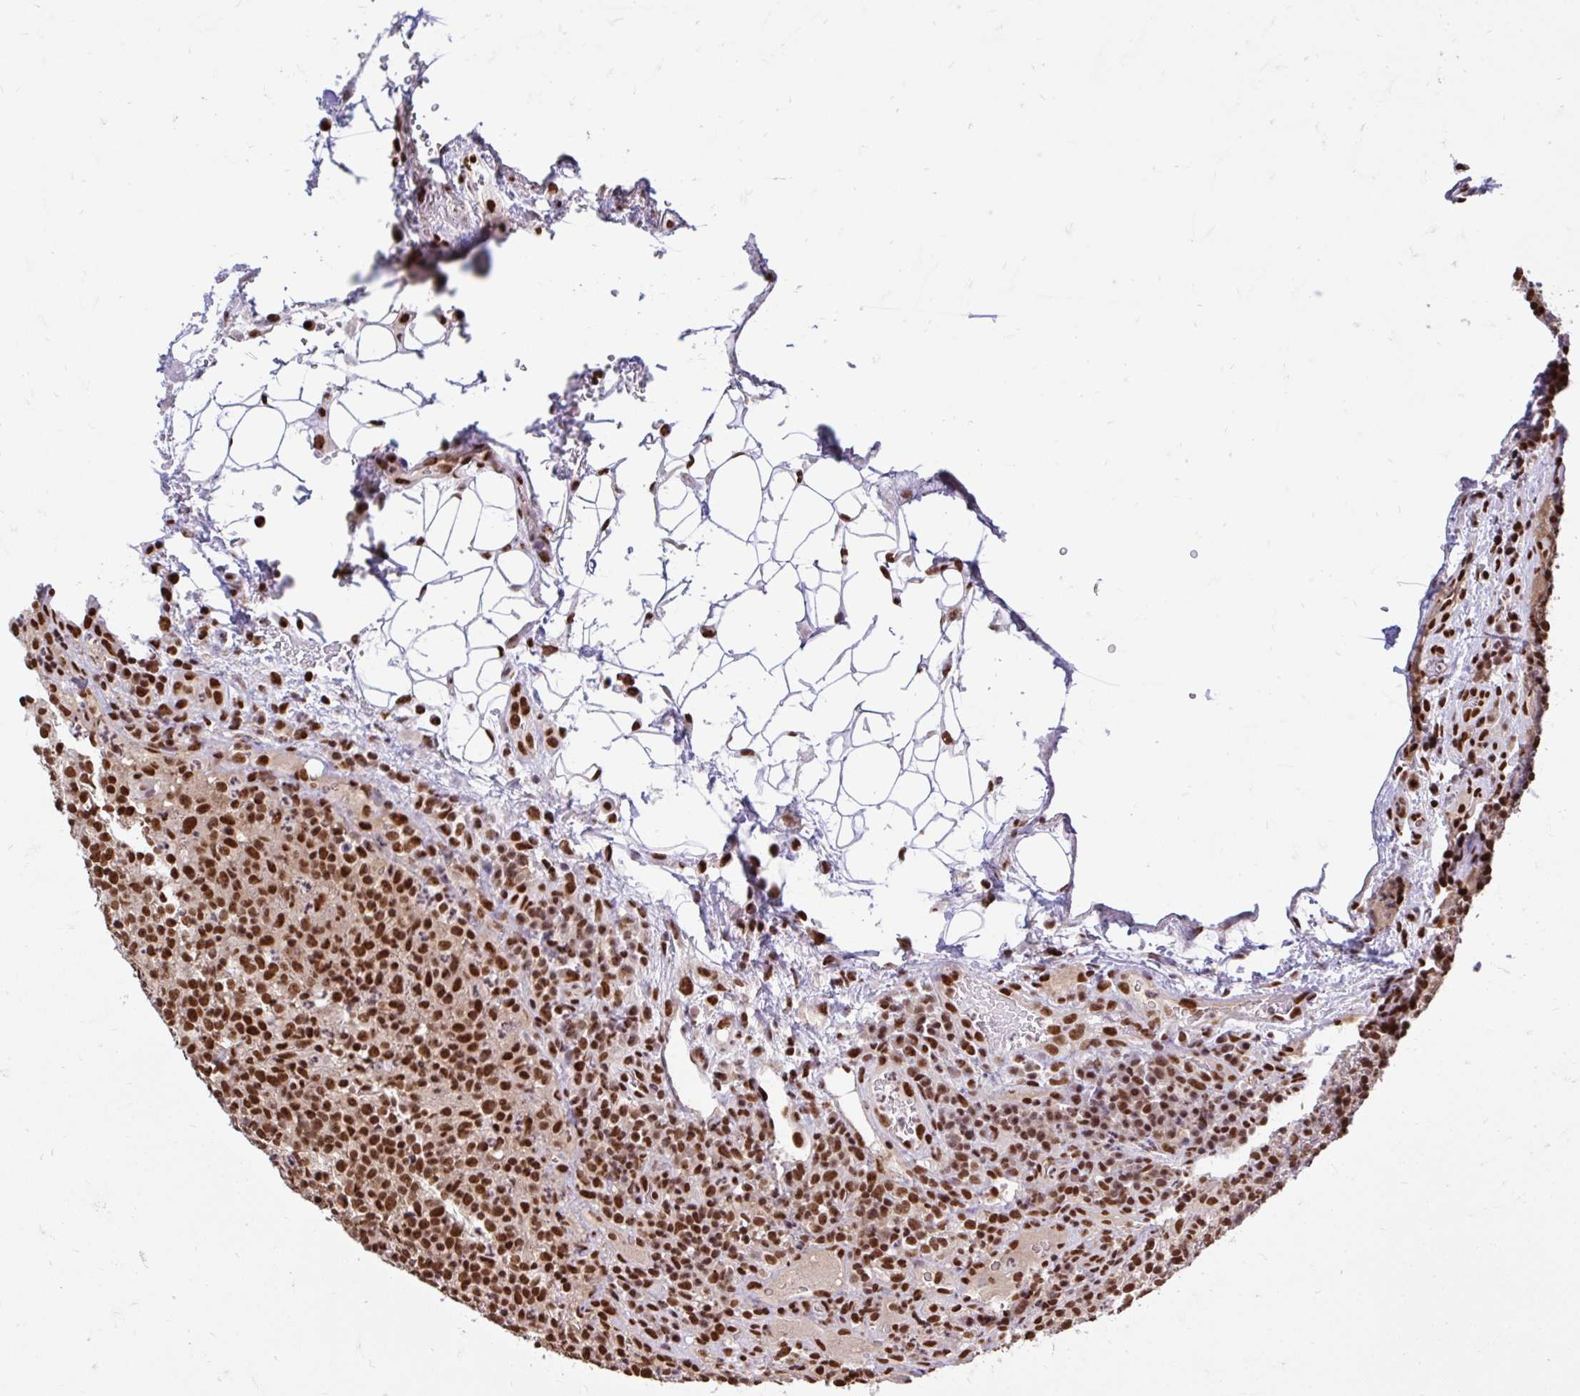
{"staining": {"intensity": "strong", "quantity": ">75%", "location": "nuclear"}, "tissue": "lymphoma", "cell_type": "Tumor cells", "image_type": "cancer", "snomed": [{"axis": "morphology", "description": "Malignant lymphoma, non-Hodgkin's type, High grade"}, {"axis": "topography", "description": "Lymph node"}], "caption": "The micrograph exhibits immunohistochemical staining of lymphoma. There is strong nuclear positivity is seen in about >75% of tumor cells.", "gene": "ABCA9", "patient": {"sex": "male", "age": 54}}